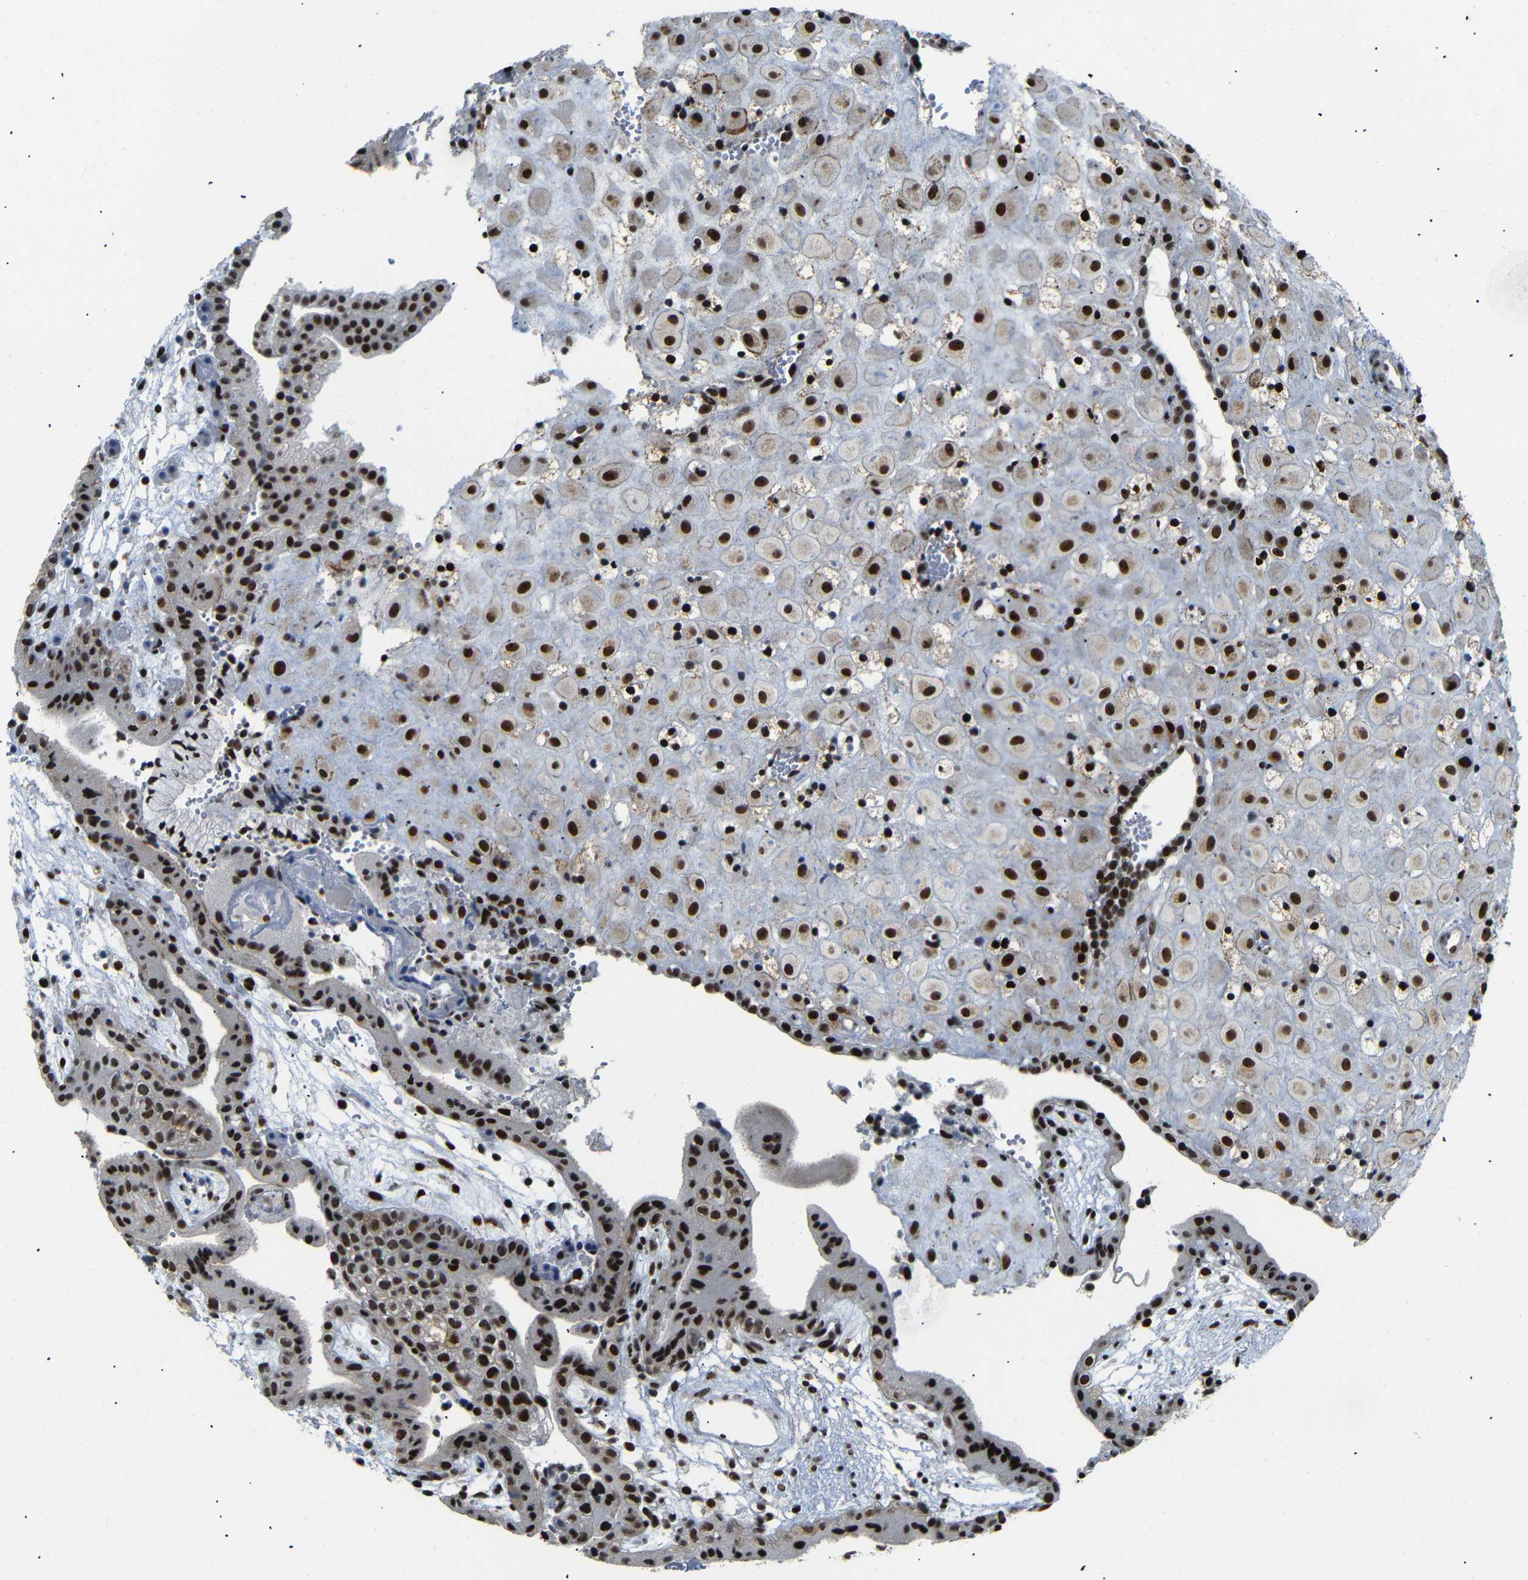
{"staining": {"intensity": "strong", "quantity": ">75%", "location": "nuclear"}, "tissue": "placenta", "cell_type": "Decidual cells", "image_type": "normal", "snomed": [{"axis": "morphology", "description": "Normal tissue, NOS"}, {"axis": "topography", "description": "Placenta"}], "caption": "Immunohistochemistry (IHC) micrograph of normal placenta stained for a protein (brown), which exhibits high levels of strong nuclear expression in about >75% of decidual cells.", "gene": "SETDB2", "patient": {"sex": "female", "age": 18}}